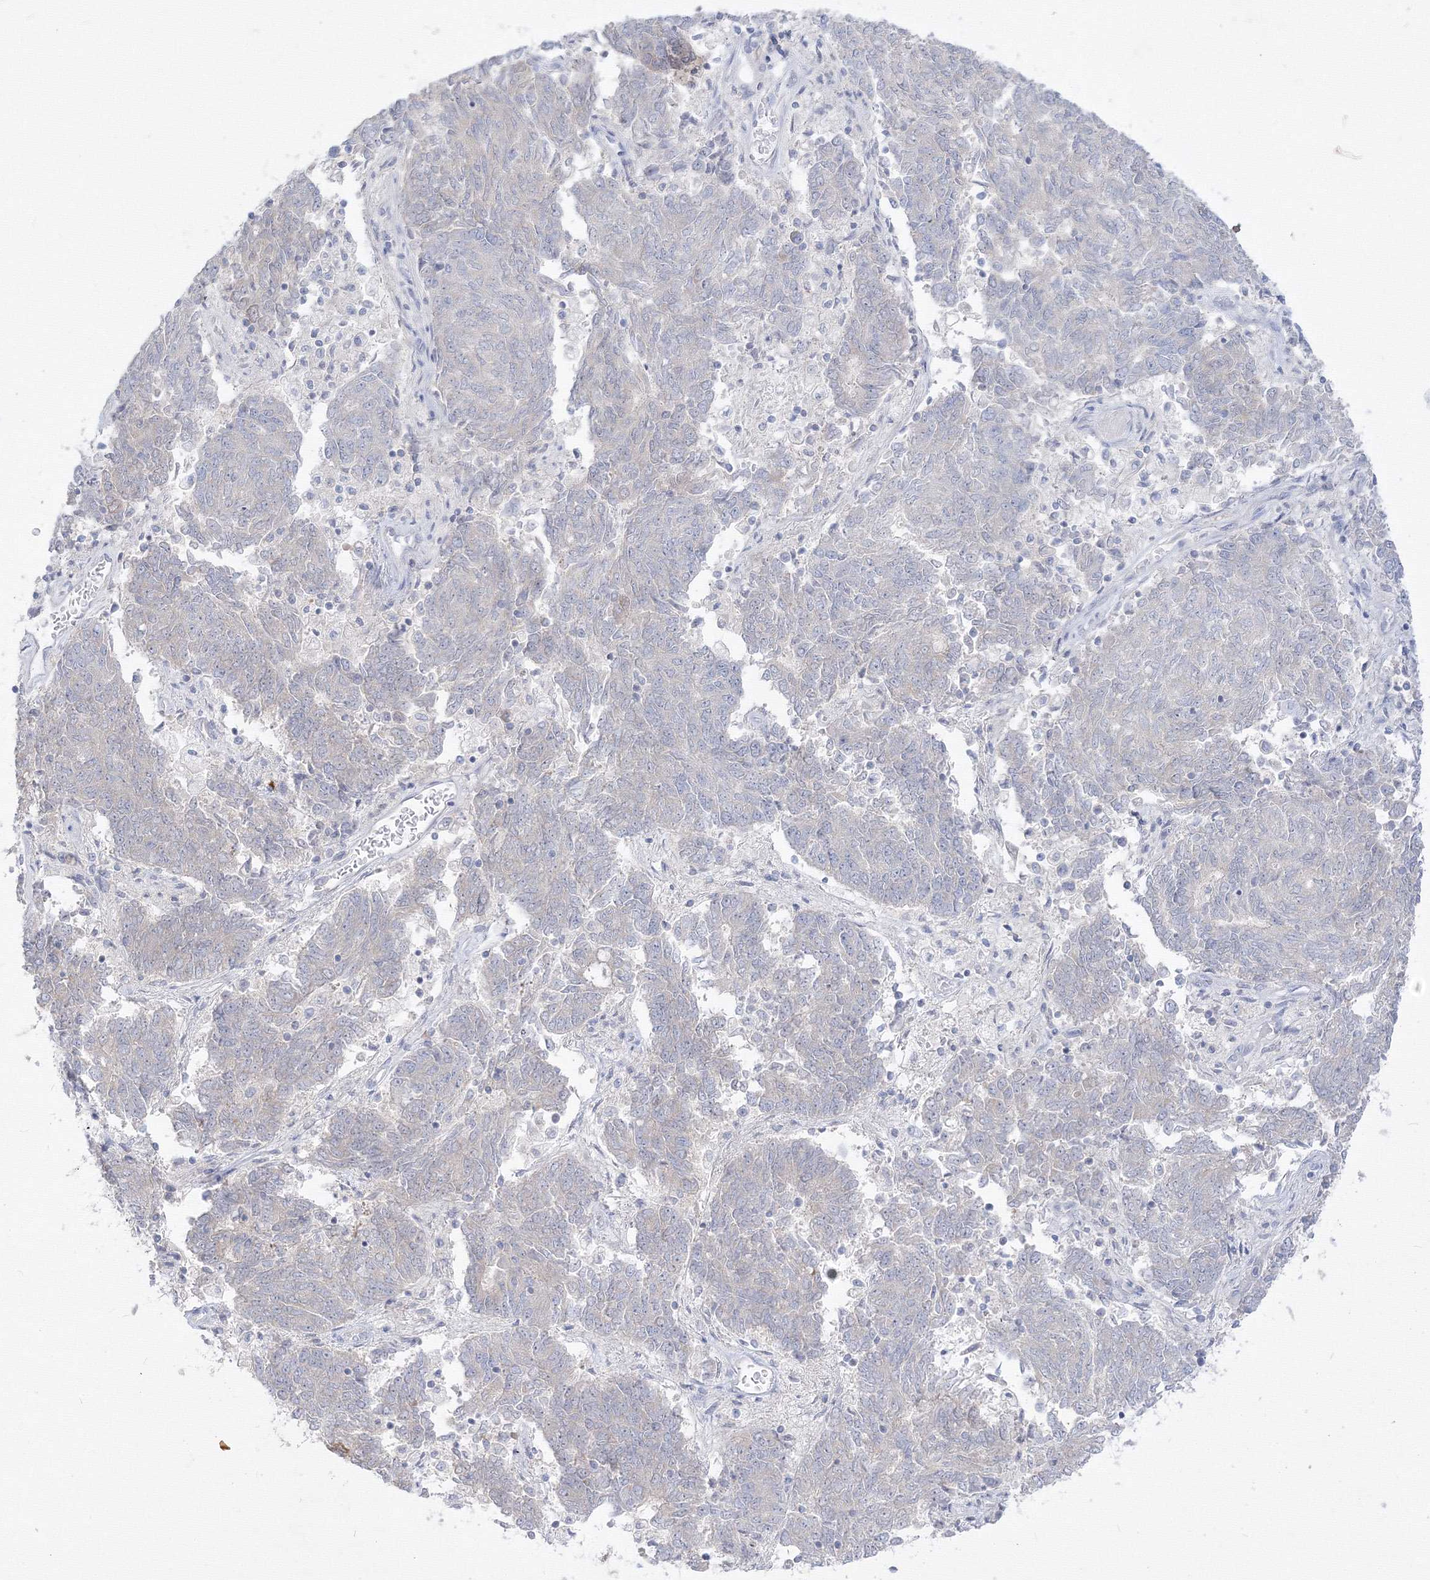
{"staining": {"intensity": "negative", "quantity": "none", "location": "none"}, "tissue": "endometrial cancer", "cell_type": "Tumor cells", "image_type": "cancer", "snomed": [{"axis": "morphology", "description": "Adenocarcinoma, NOS"}, {"axis": "topography", "description": "Endometrium"}], "caption": "Human adenocarcinoma (endometrial) stained for a protein using IHC reveals no staining in tumor cells.", "gene": "FBXL8", "patient": {"sex": "female", "age": 80}}